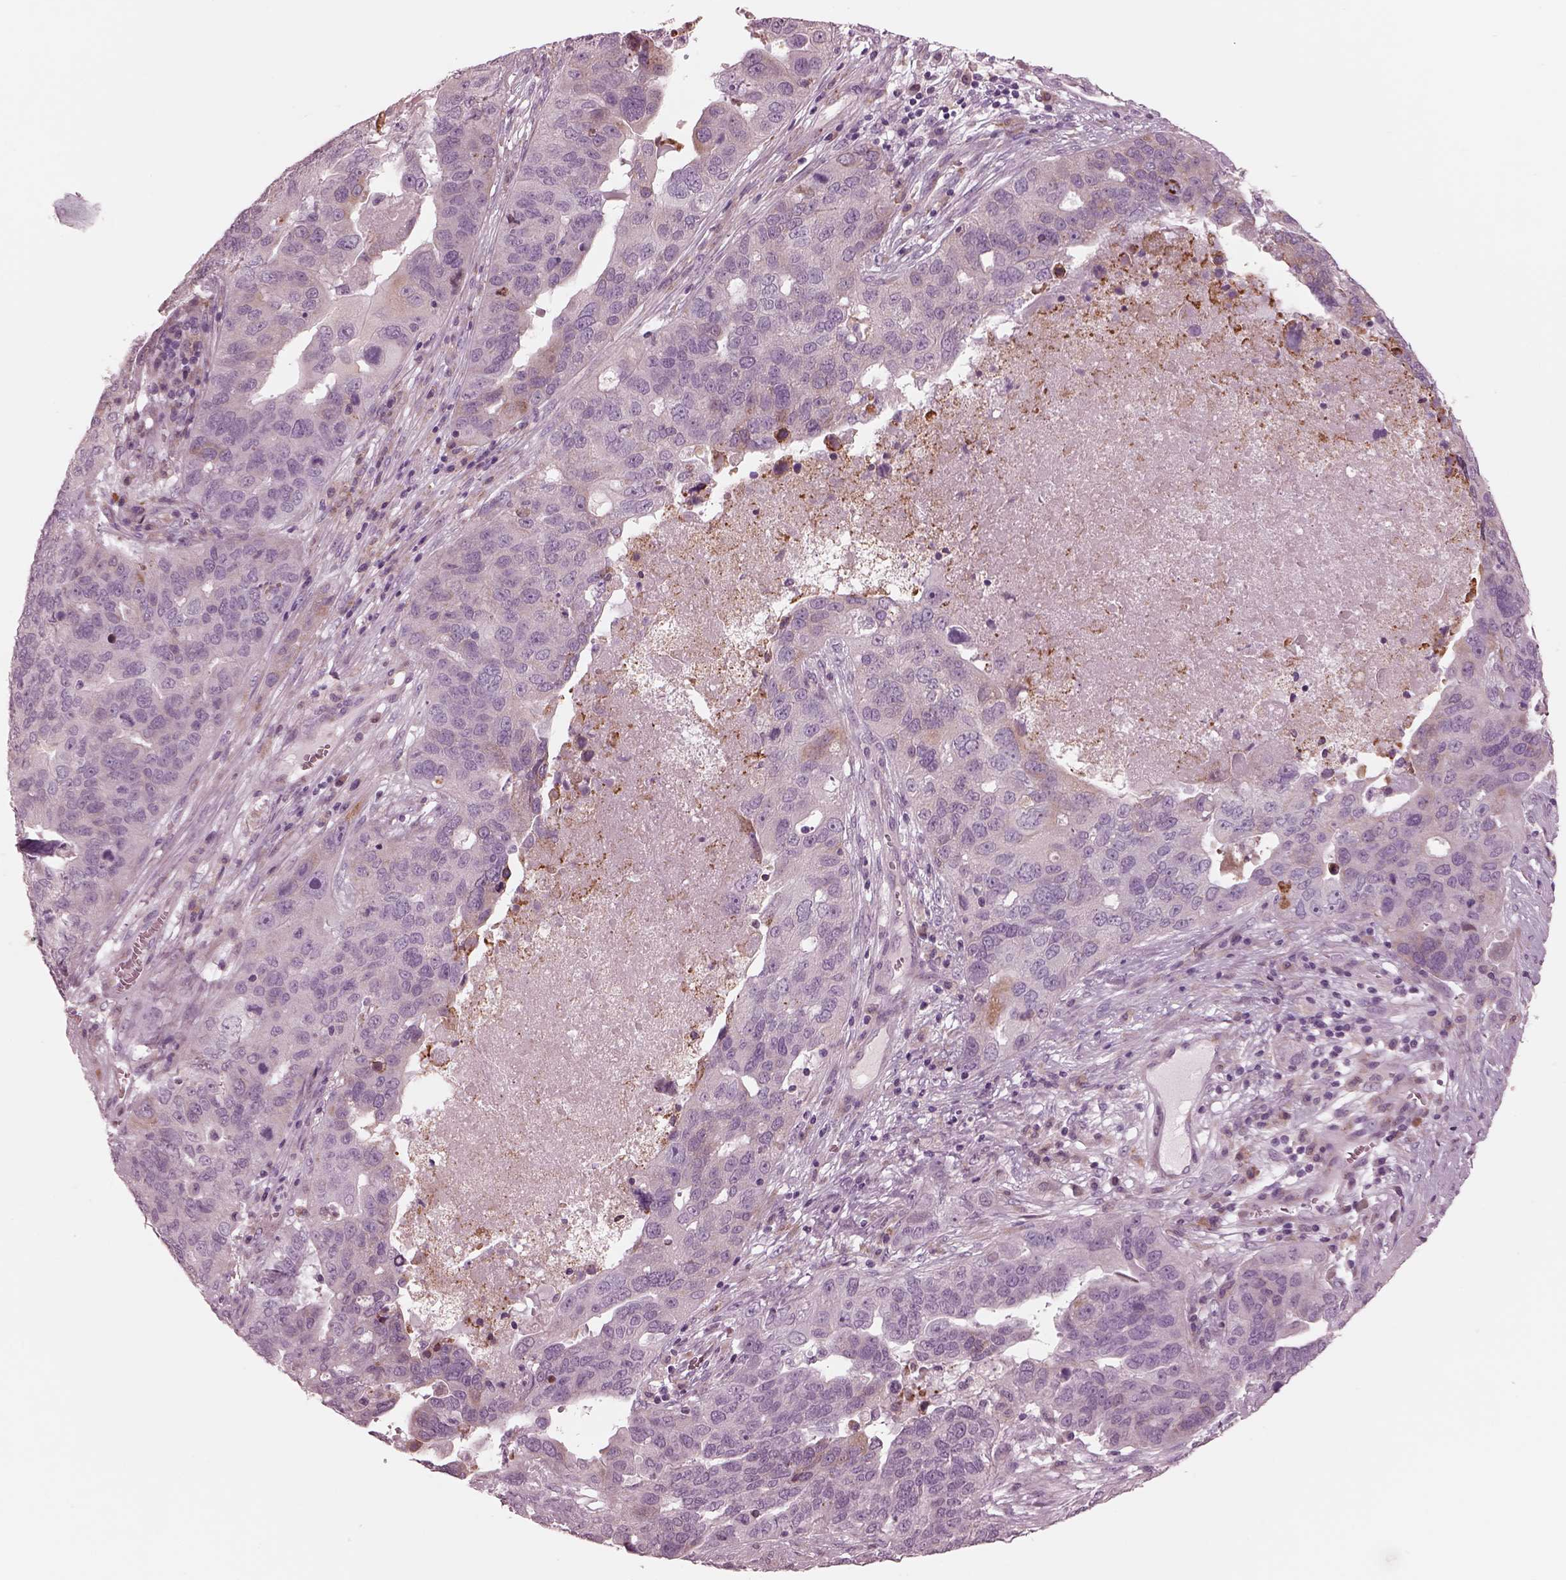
{"staining": {"intensity": "negative", "quantity": "none", "location": "none"}, "tissue": "ovarian cancer", "cell_type": "Tumor cells", "image_type": "cancer", "snomed": [{"axis": "morphology", "description": "Carcinoma, endometroid"}, {"axis": "topography", "description": "Soft tissue"}, {"axis": "topography", "description": "Ovary"}], "caption": "An IHC image of ovarian cancer is shown. There is no staining in tumor cells of ovarian cancer.", "gene": "CADM2", "patient": {"sex": "female", "age": 52}}